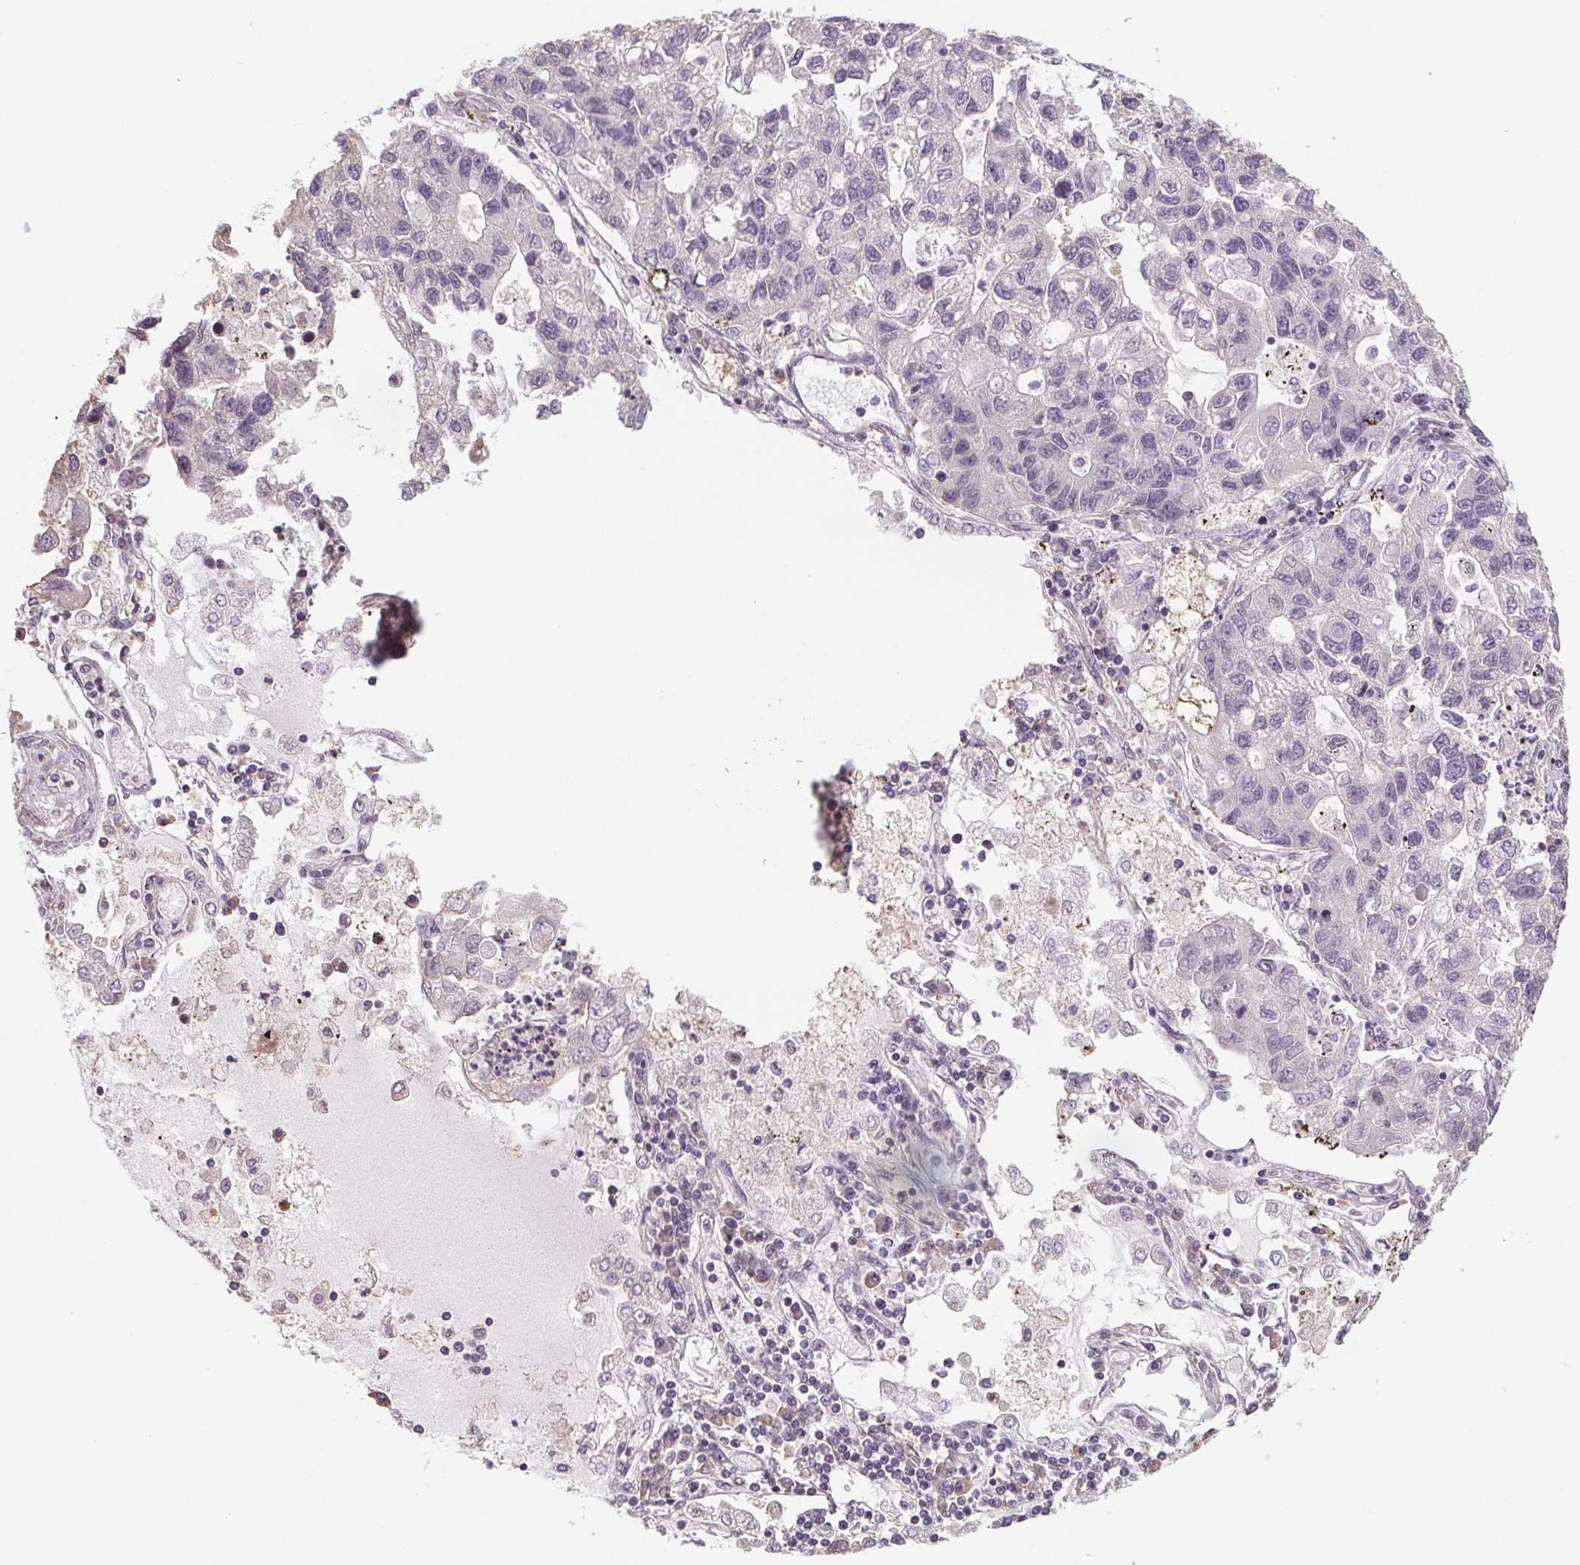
{"staining": {"intensity": "negative", "quantity": "none", "location": "none"}, "tissue": "lung cancer", "cell_type": "Tumor cells", "image_type": "cancer", "snomed": [{"axis": "morphology", "description": "Adenocarcinoma, NOS"}, {"axis": "topography", "description": "Bronchus"}, {"axis": "topography", "description": "Lung"}], "caption": "Human lung cancer stained for a protein using immunohistochemistry shows no positivity in tumor cells.", "gene": "SLC26A2", "patient": {"sex": "female", "age": 51}}